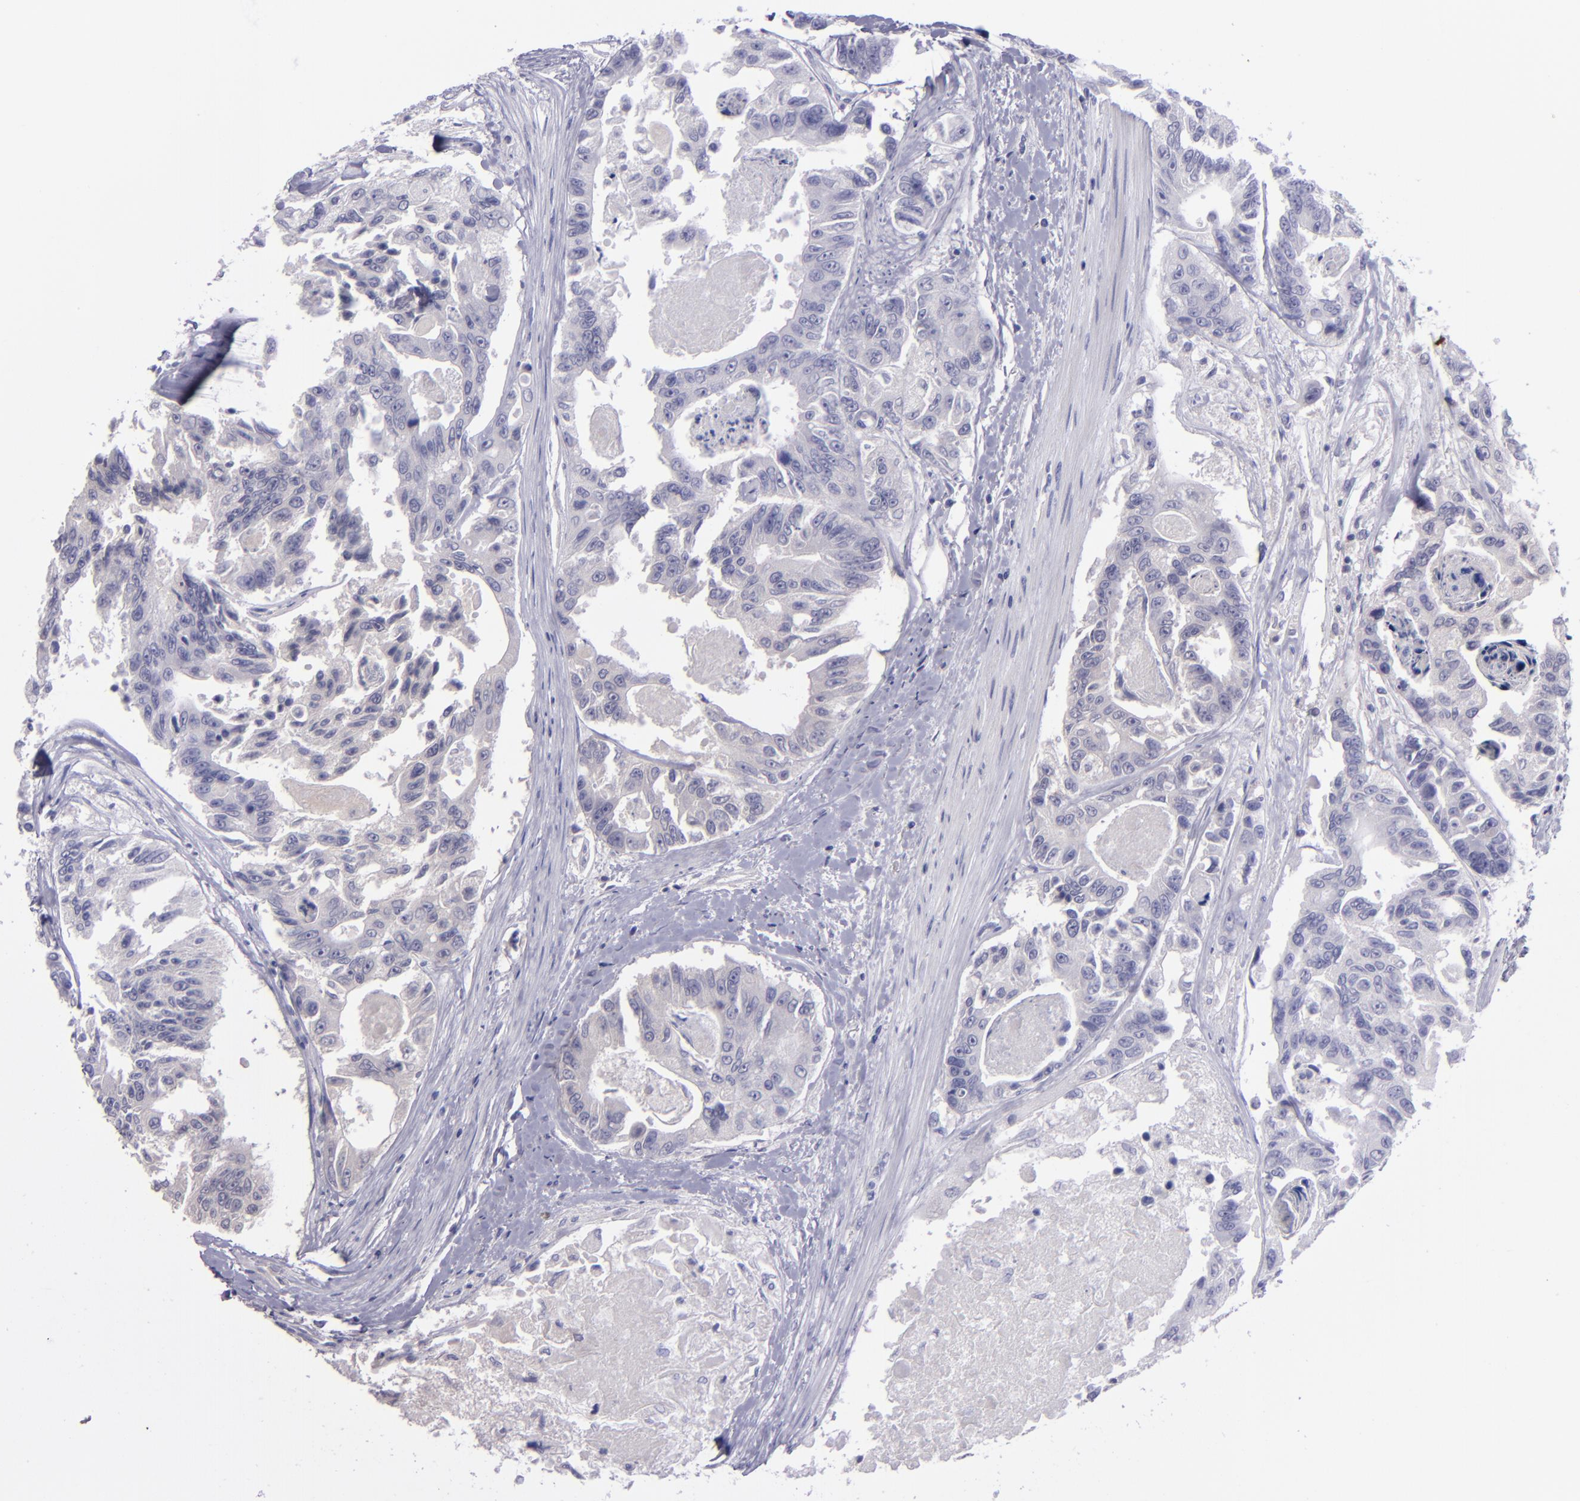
{"staining": {"intensity": "negative", "quantity": "none", "location": "none"}, "tissue": "colorectal cancer", "cell_type": "Tumor cells", "image_type": "cancer", "snomed": [{"axis": "morphology", "description": "Adenocarcinoma, NOS"}, {"axis": "topography", "description": "Colon"}], "caption": "Immunohistochemistry (IHC) photomicrograph of adenocarcinoma (colorectal) stained for a protein (brown), which shows no expression in tumor cells. Brightfield microscopy of IHC stained with DAB (3,3'-diaminobenzidine) (brown) and hematoxylin (blue), captured at high magnification.", "gene": "TNNT3", "patient": {"sex": "female", "age": 86}}